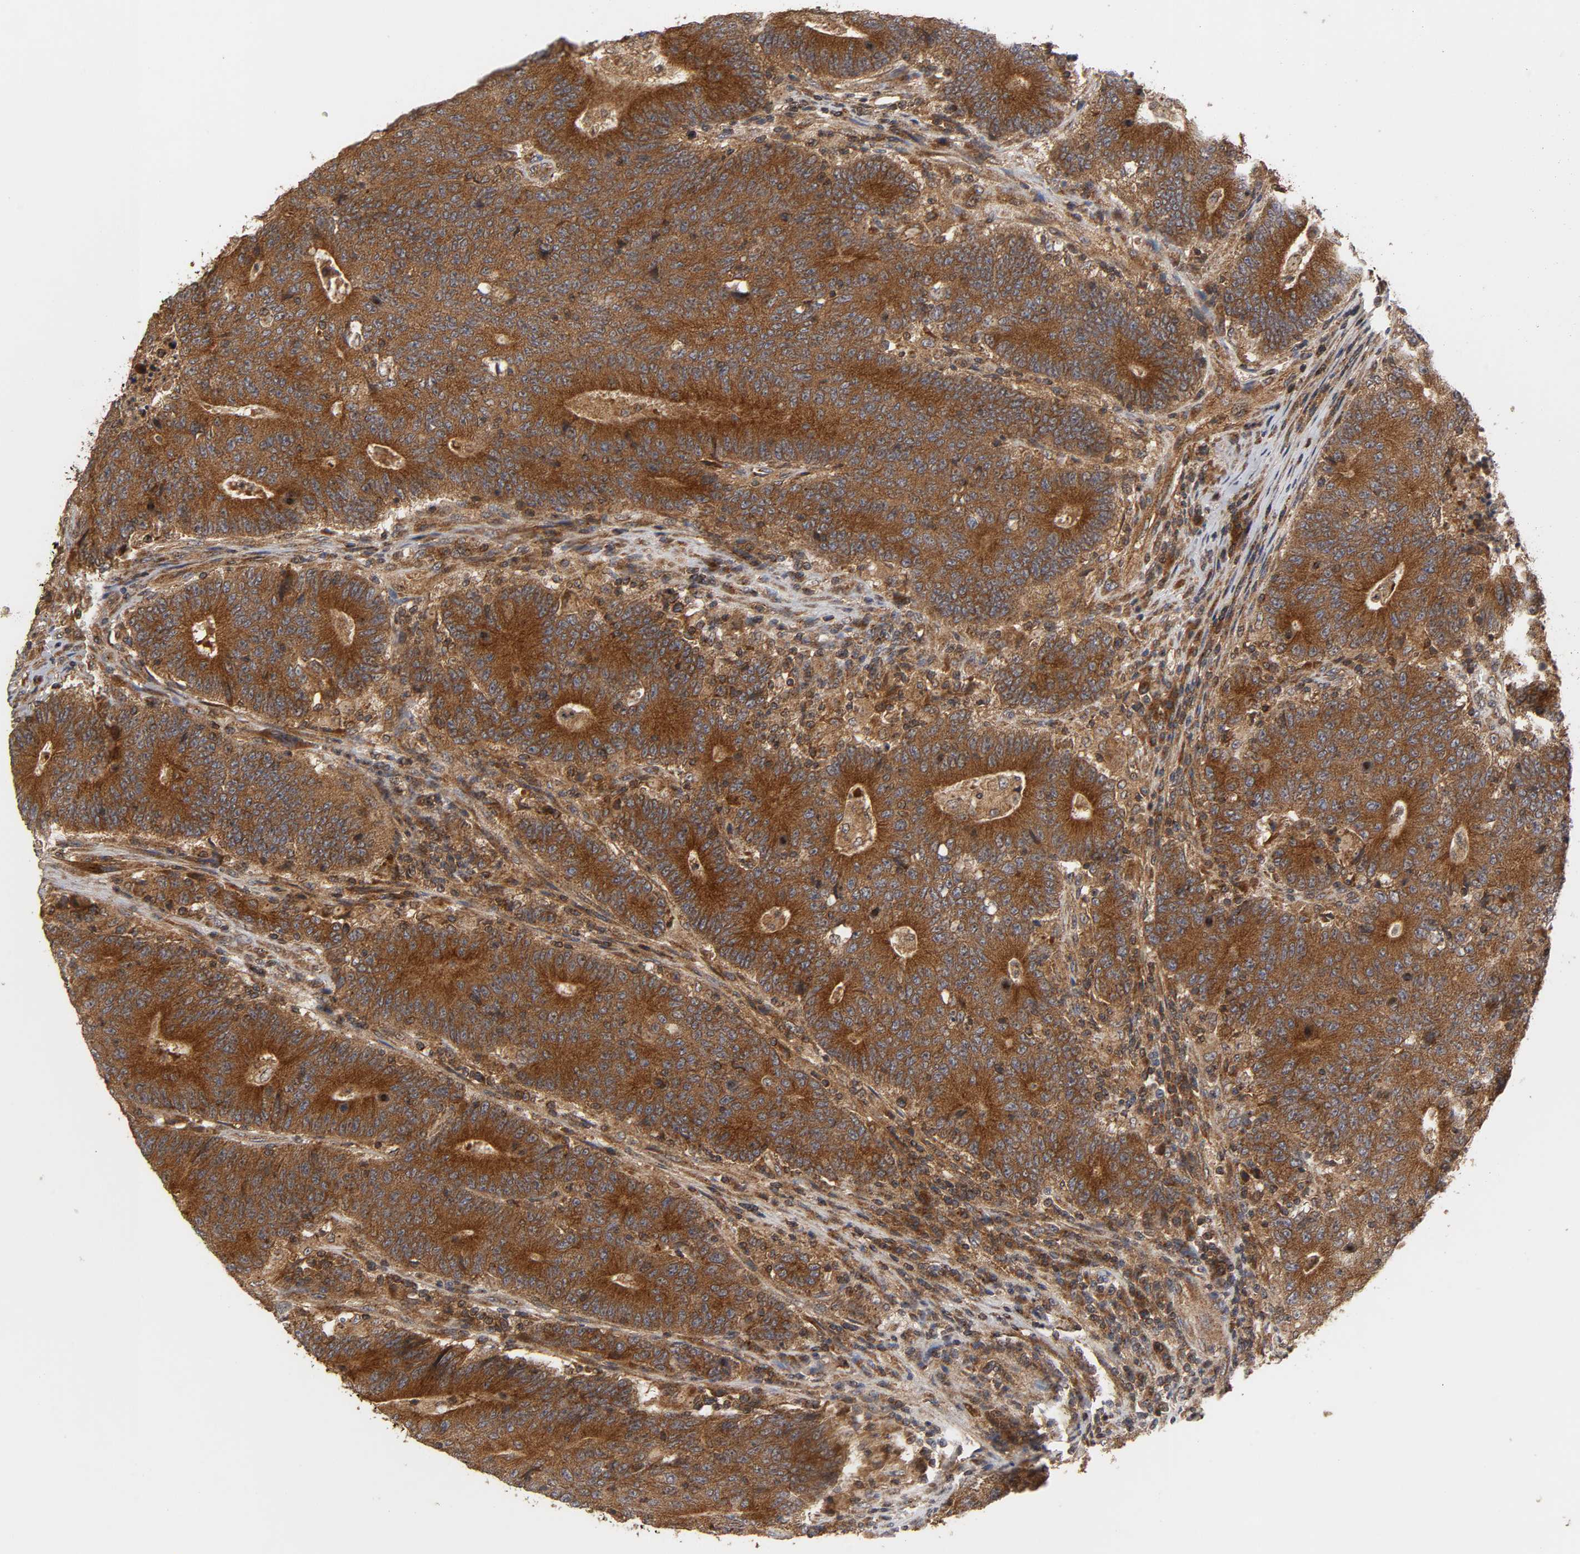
{"staining": {"intensity": "strong", "quantity": ">75%", "location": "cytoplasmic/membranous"}, "tissue": "colorectal cancer", "cell_type": "Tumor cells", "image_type": "cancer", "snomed": [{"axis": "morphology", "description": "Normal tissue, NOS"}, {"axis": "morphology", "description": "Adenocarcinoma, NOS"}, {"axis": "topography", "description": "Colon"}], "caption": "DAB (3,3'-diaminobenzidine) immunohistochemical staining of human colorectal adenocarcinoma demonstrates strong cytoplasmic/membranous protein staining in approximately >75% of tumor cells.", "gene": "IKBKB", "patient": {"sex": "female", "age": 75}}